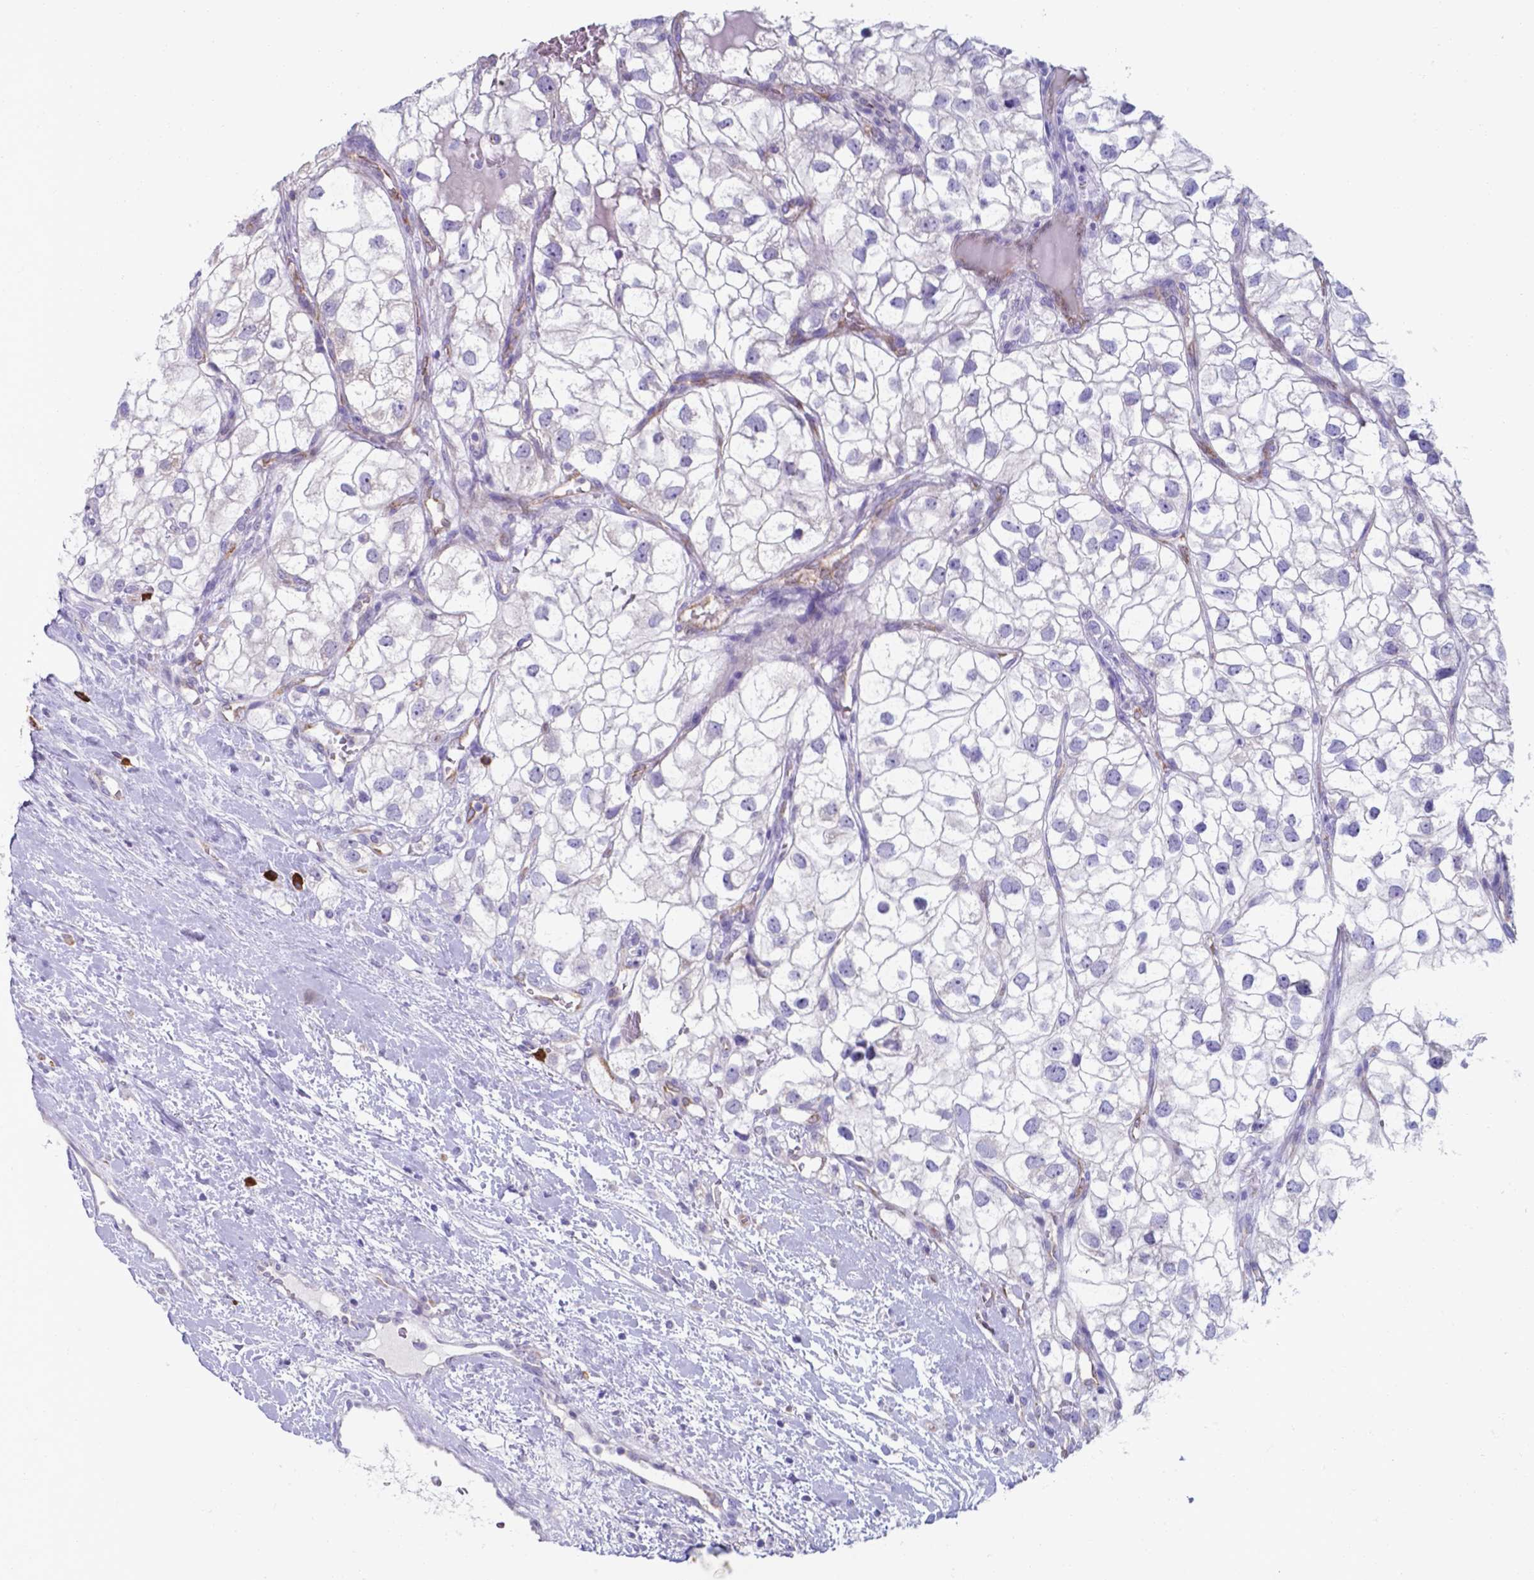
{"staining": {"intensity": "negative", "quantity": "none", "location": "none"}, "tissue": "renal cancer", "cell_type": "Tumor cells", "image_type": "cancer", "snomed": [{"axis": "morphology", "description": "Adenocarcinoma, NOS"}, {"axis": "topography", "description": "Kidney"}], "caption": "This micrograph is of adenocarcinoma (renal) stained with immunohistochemistry to label a protein in brown with the nuclei are counter-stained blue. There is no staining in tumor cells.", "gene": "UBE2J1", "patient": {"sex": "male", "age": 59}}